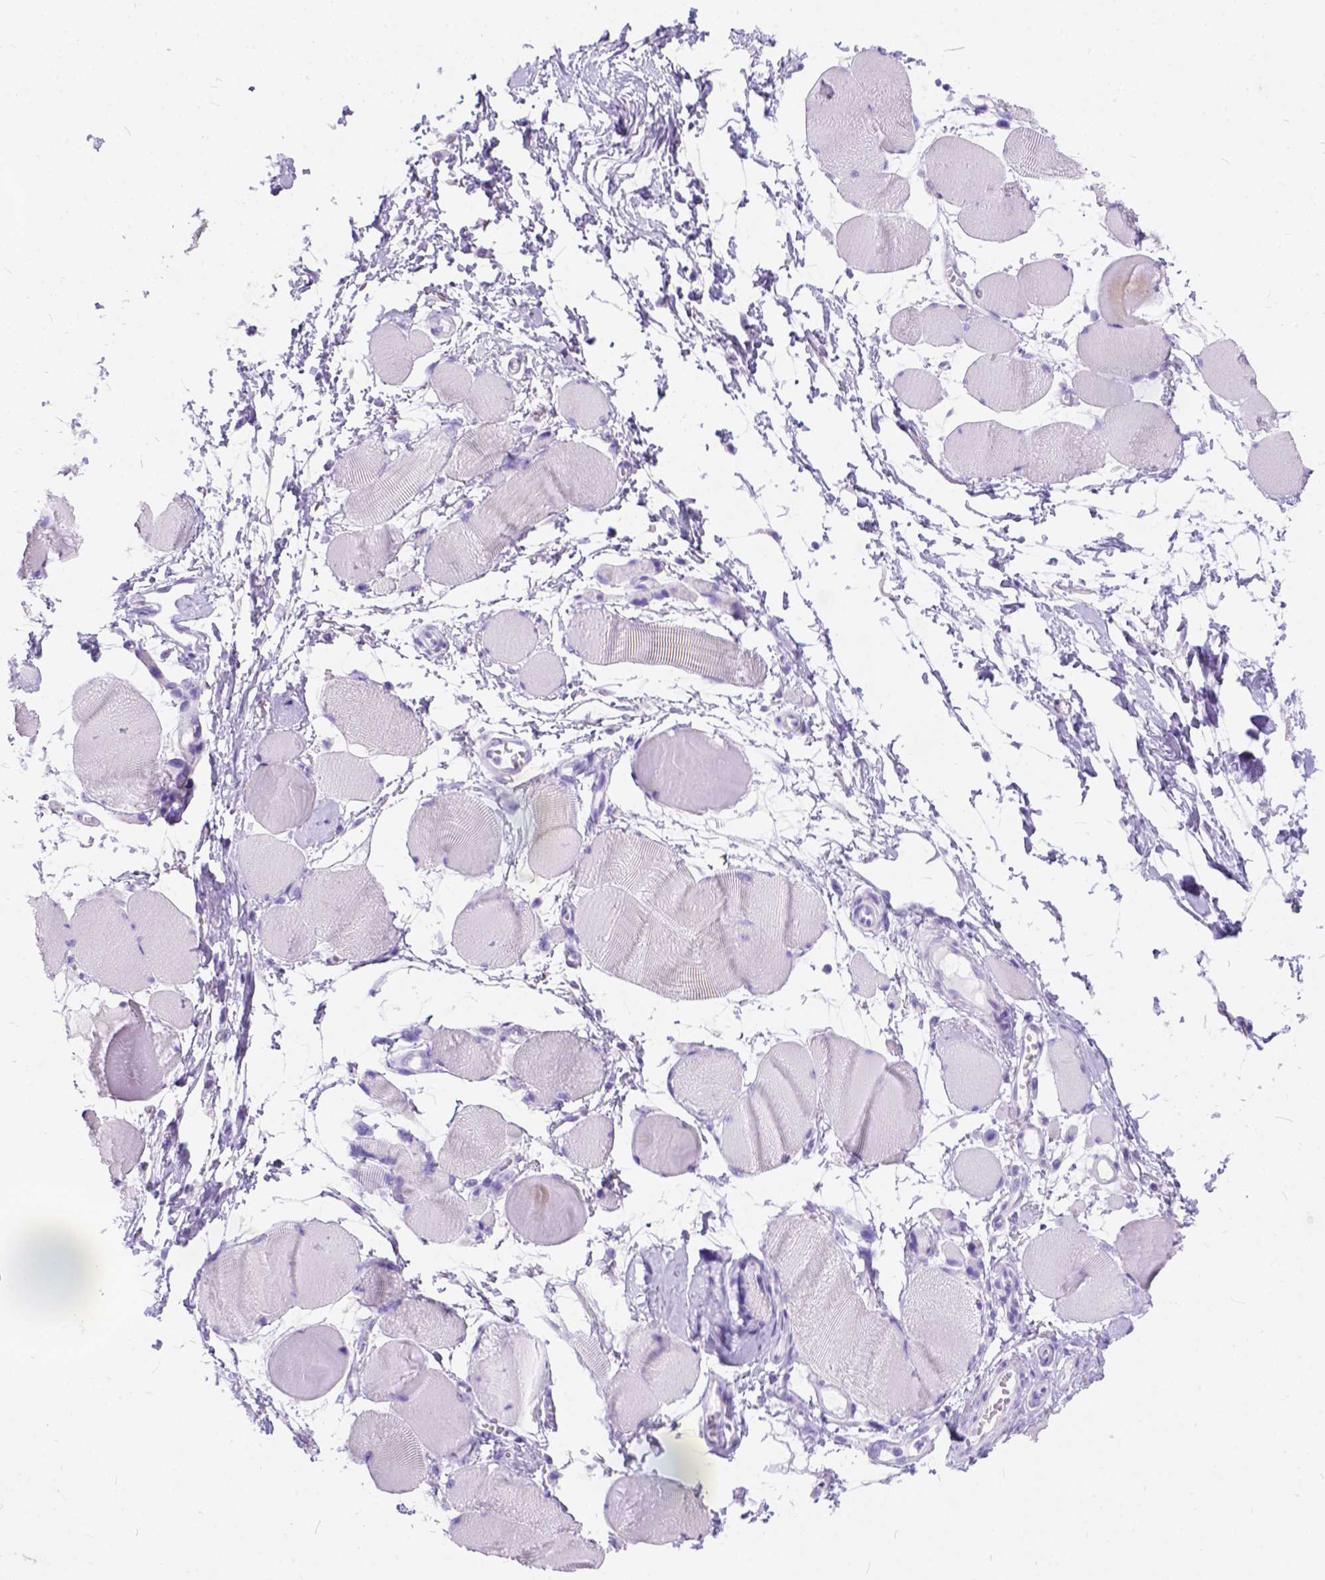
{"staining": {"intensity": "negative", "quantity": "none", "location": "none"}, "tissue": "skeletal muscle", "cell_type": "Myocytes", "image_type": "normal", "snomed": [{"axis": "morphology", "description": "Normal tissue, NOS"}, {"axis": "topography", "description": "Skeletal muscle"}], "caption": "DAB (3,3'-diaminobenzidine) immunohistochemical staining of unremarkable human skeletal muscle shows no significant staining in myocytes. Brightfield microscopy of immunohistochemistry (IHC) stained with DAB (brown) and hematoxylin (blue), captured at high magnification.", "gene": "C1QTNF3", "patient": {"sex": "female", "age": 75}}